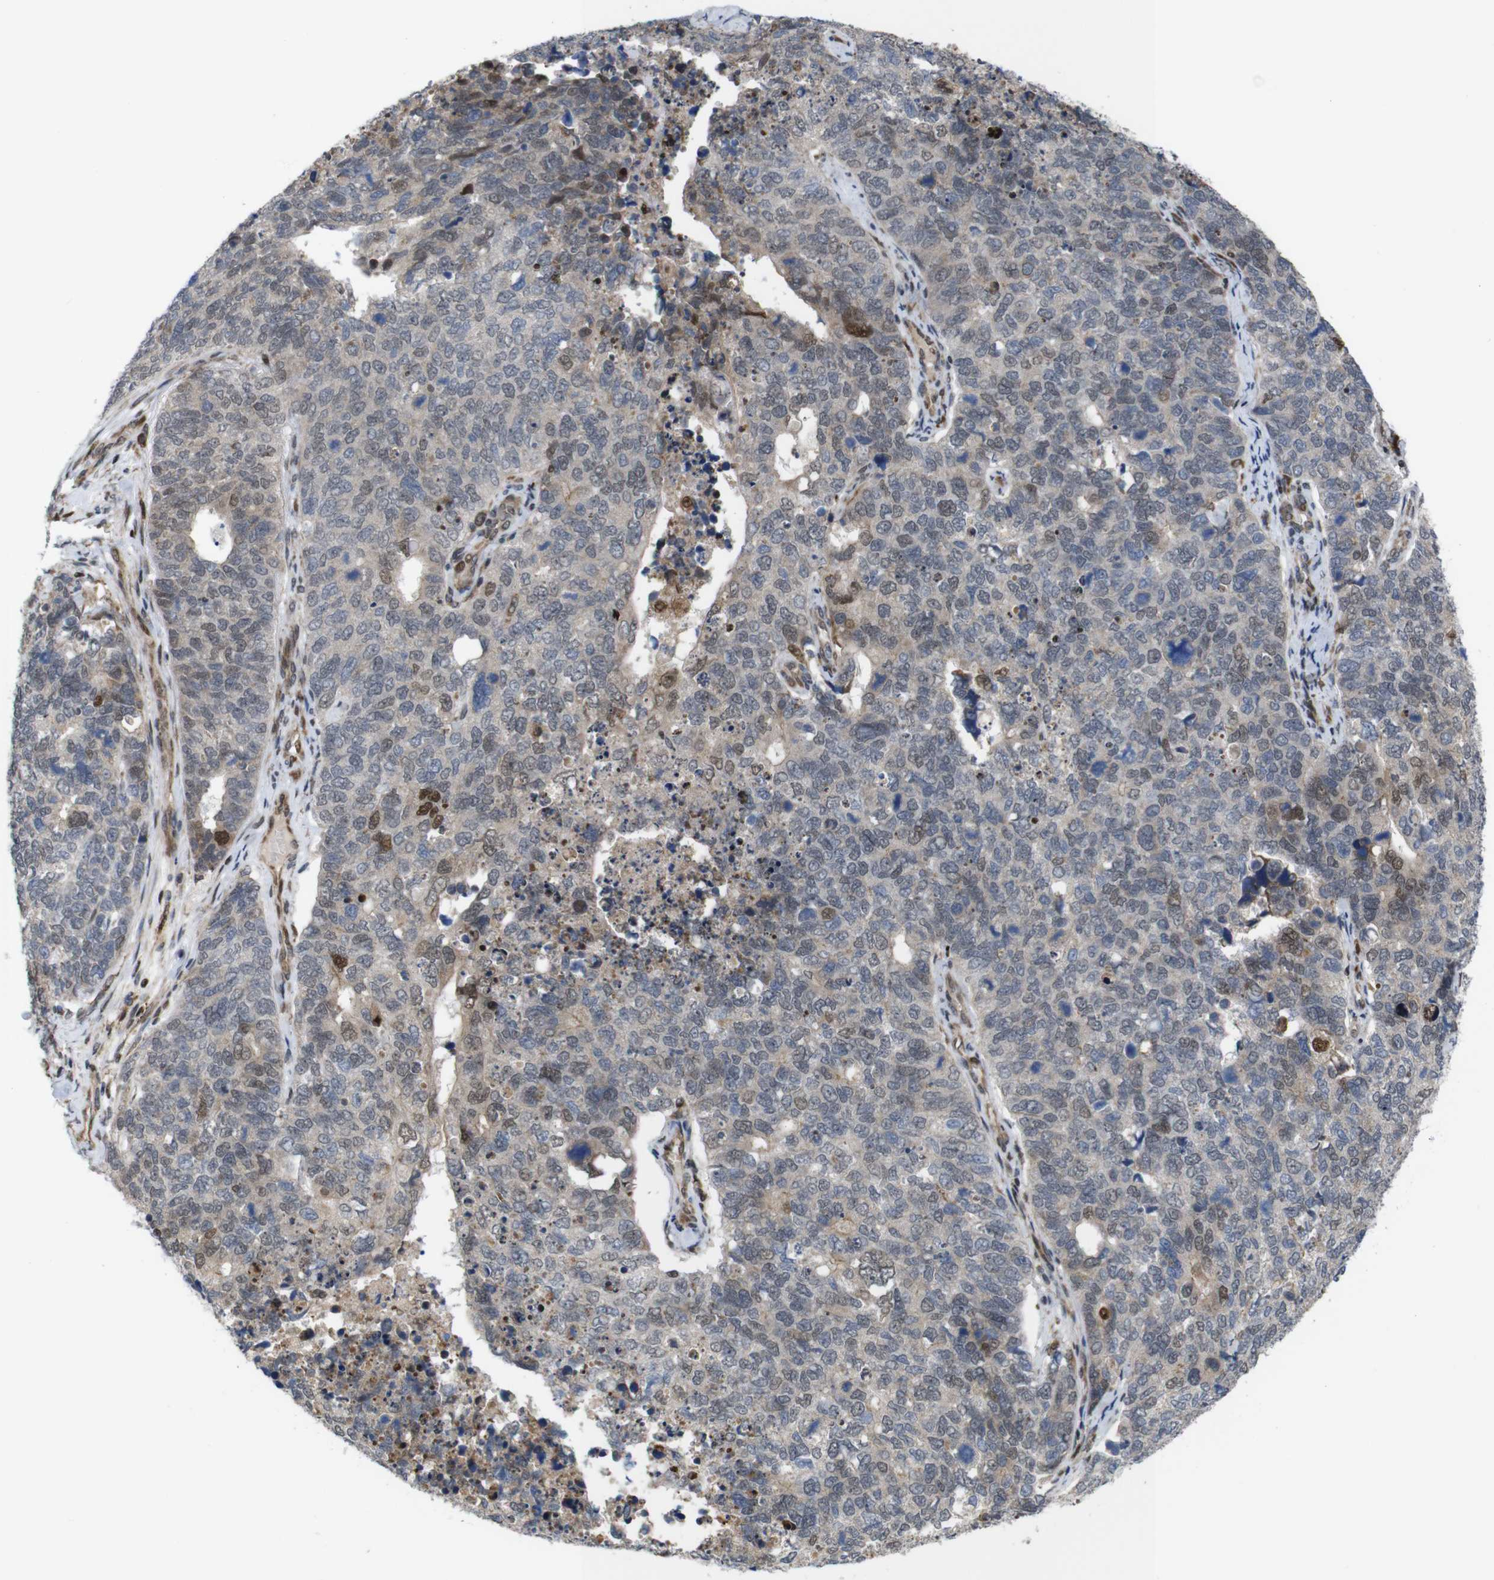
{"staining": {"intensity": "weak", "quantity": "<25%", "location": "nuclear"}, "tissue": "cervical cancer", "cell_type": "Tumor cells", "image_type": "cancer", "snomed": [{"axis": "morphology", "description": "Squamous cell carcinoma, NOS"}, {"axis": "topography", "description": "Cervix"}], "caption": "Cervical squamous cell carcinoma was stained to show a protein in brown. There is no significant expression in tumor cells. (Immunohistochemistry (ihc), brightfield microscopy, high magnification).", "gene": "PTPN1", "patient": {"sex": "female", "age": 63}}